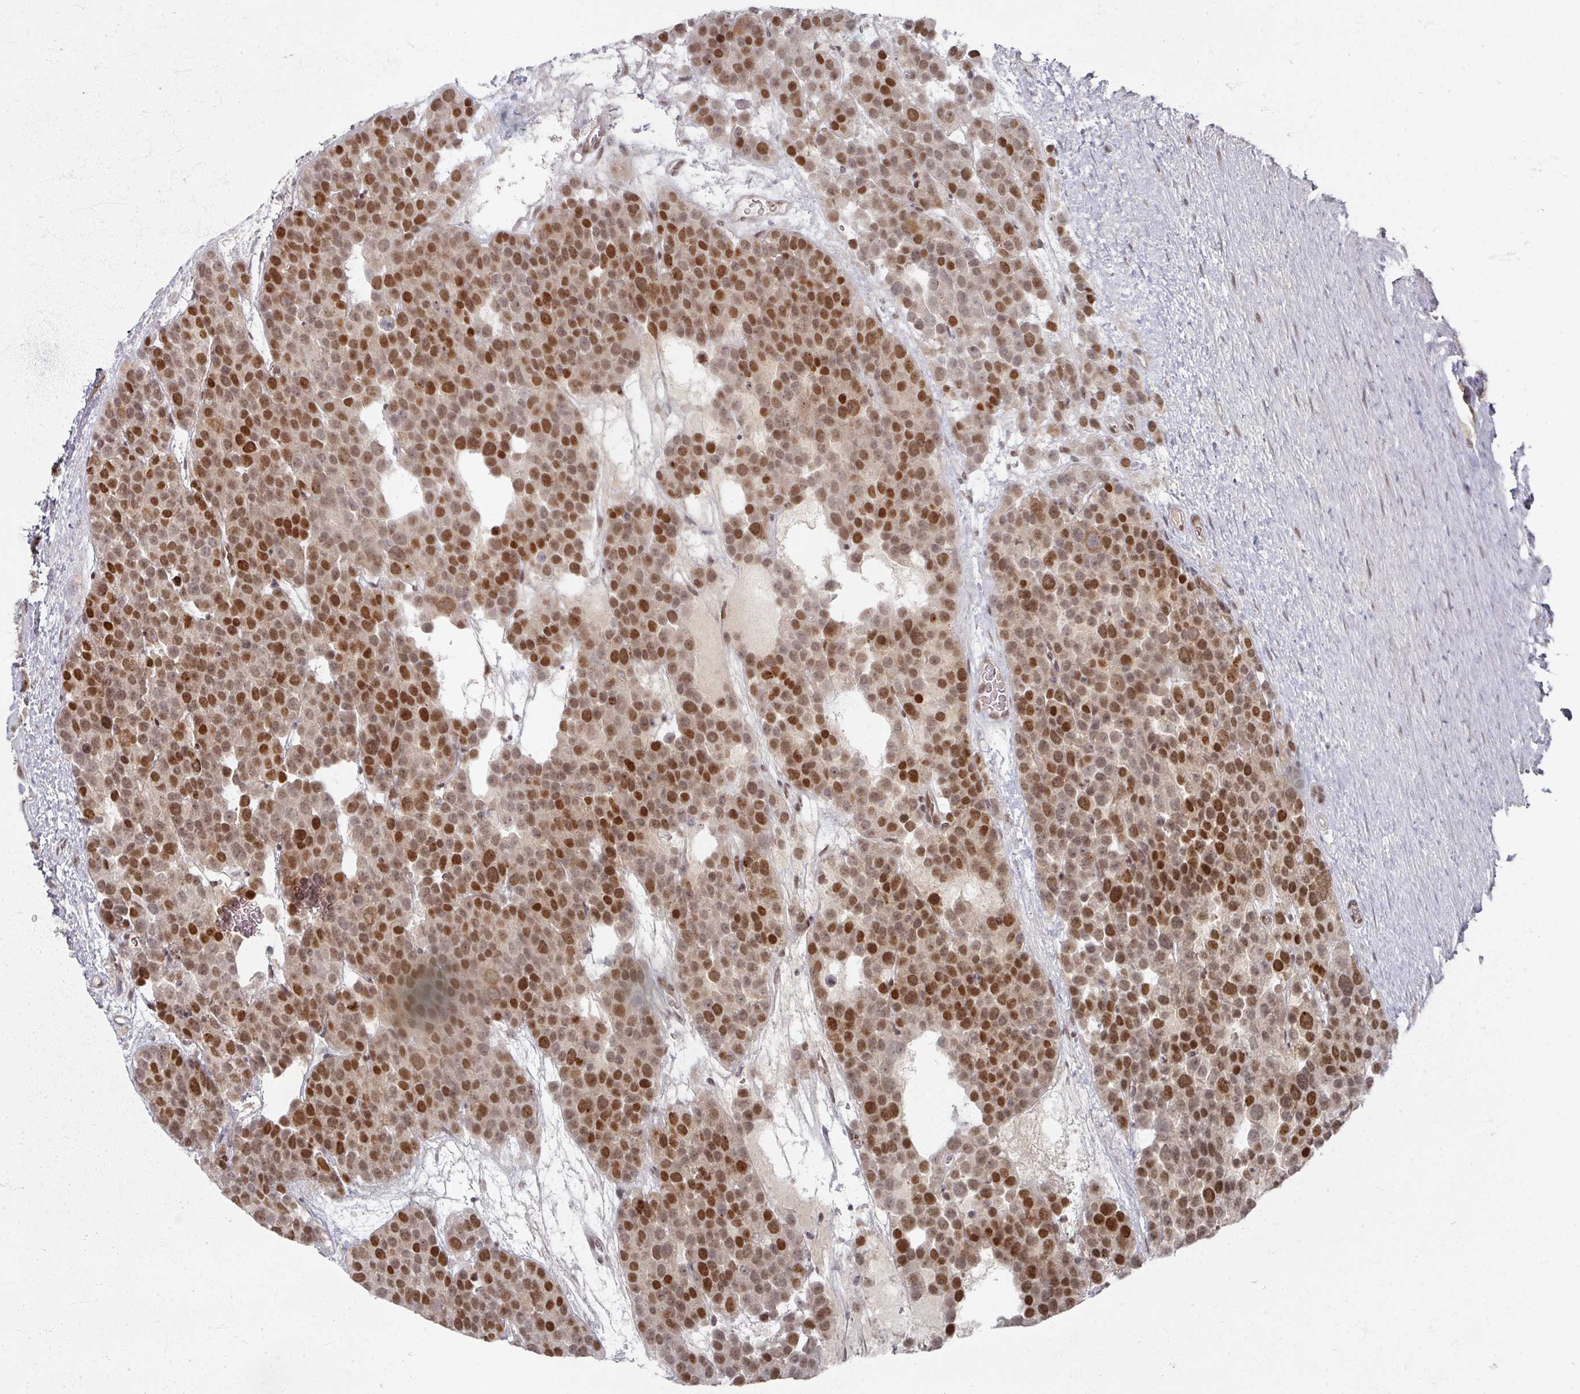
{"staining": {"intensity": "strong", "quantity": ">75%", "location": "nuclear"}, "tissue": "testis cancer", "cell_type": "Tumor cells", "image_type": "cancer", "snomed": [{"axis": "morphology", "description": "Seminoma, NOS"}, {"axis": "topography", "description": "Testis"}], "caption": "Testis seminoma tissue demonstrates strong nuclear expression in about >75% of tumor cells", "gene": "PSKH1", "patient": {"sex": "male", "age": 71}}